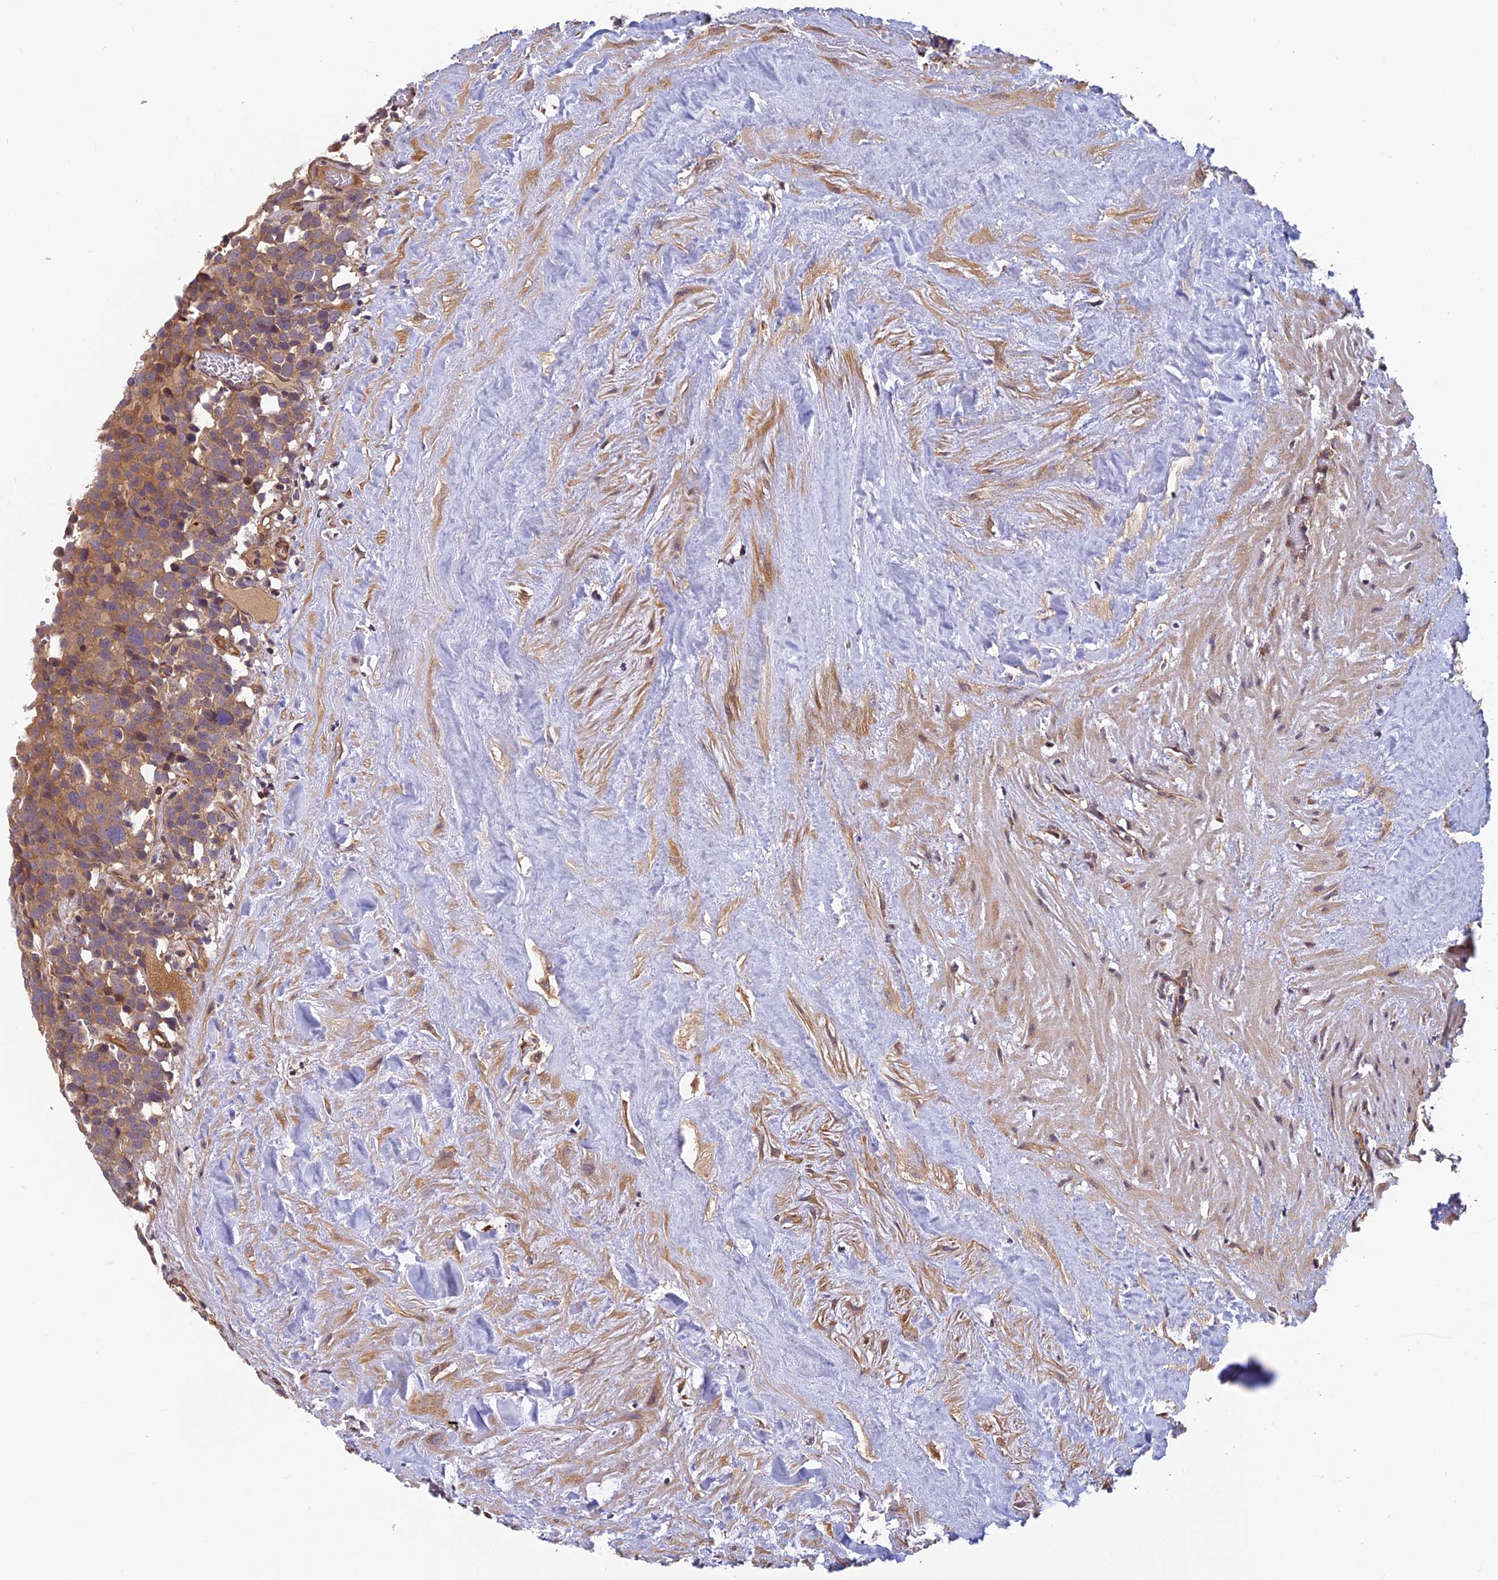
{"staining": {"intensity": "moderate", "quantity": ">75%", "location": "cytoplasmic/membranous"}, "tissue": "testis cancer", "cell_type": "Tumor cells", "image_type": "cancer", "snomed": [{"axis": "morphology", "description": "Seminoma, NOS"}, {"axis": "topography", "description": "Testis"}], "caption": "Tumor cells display moderate cytoplasmic/membranous staining in approximately >75% of cells in testis cancer (seminoma).", "gene": "PIKFYVE", "patient": {"sex": "male", "age": 71}}